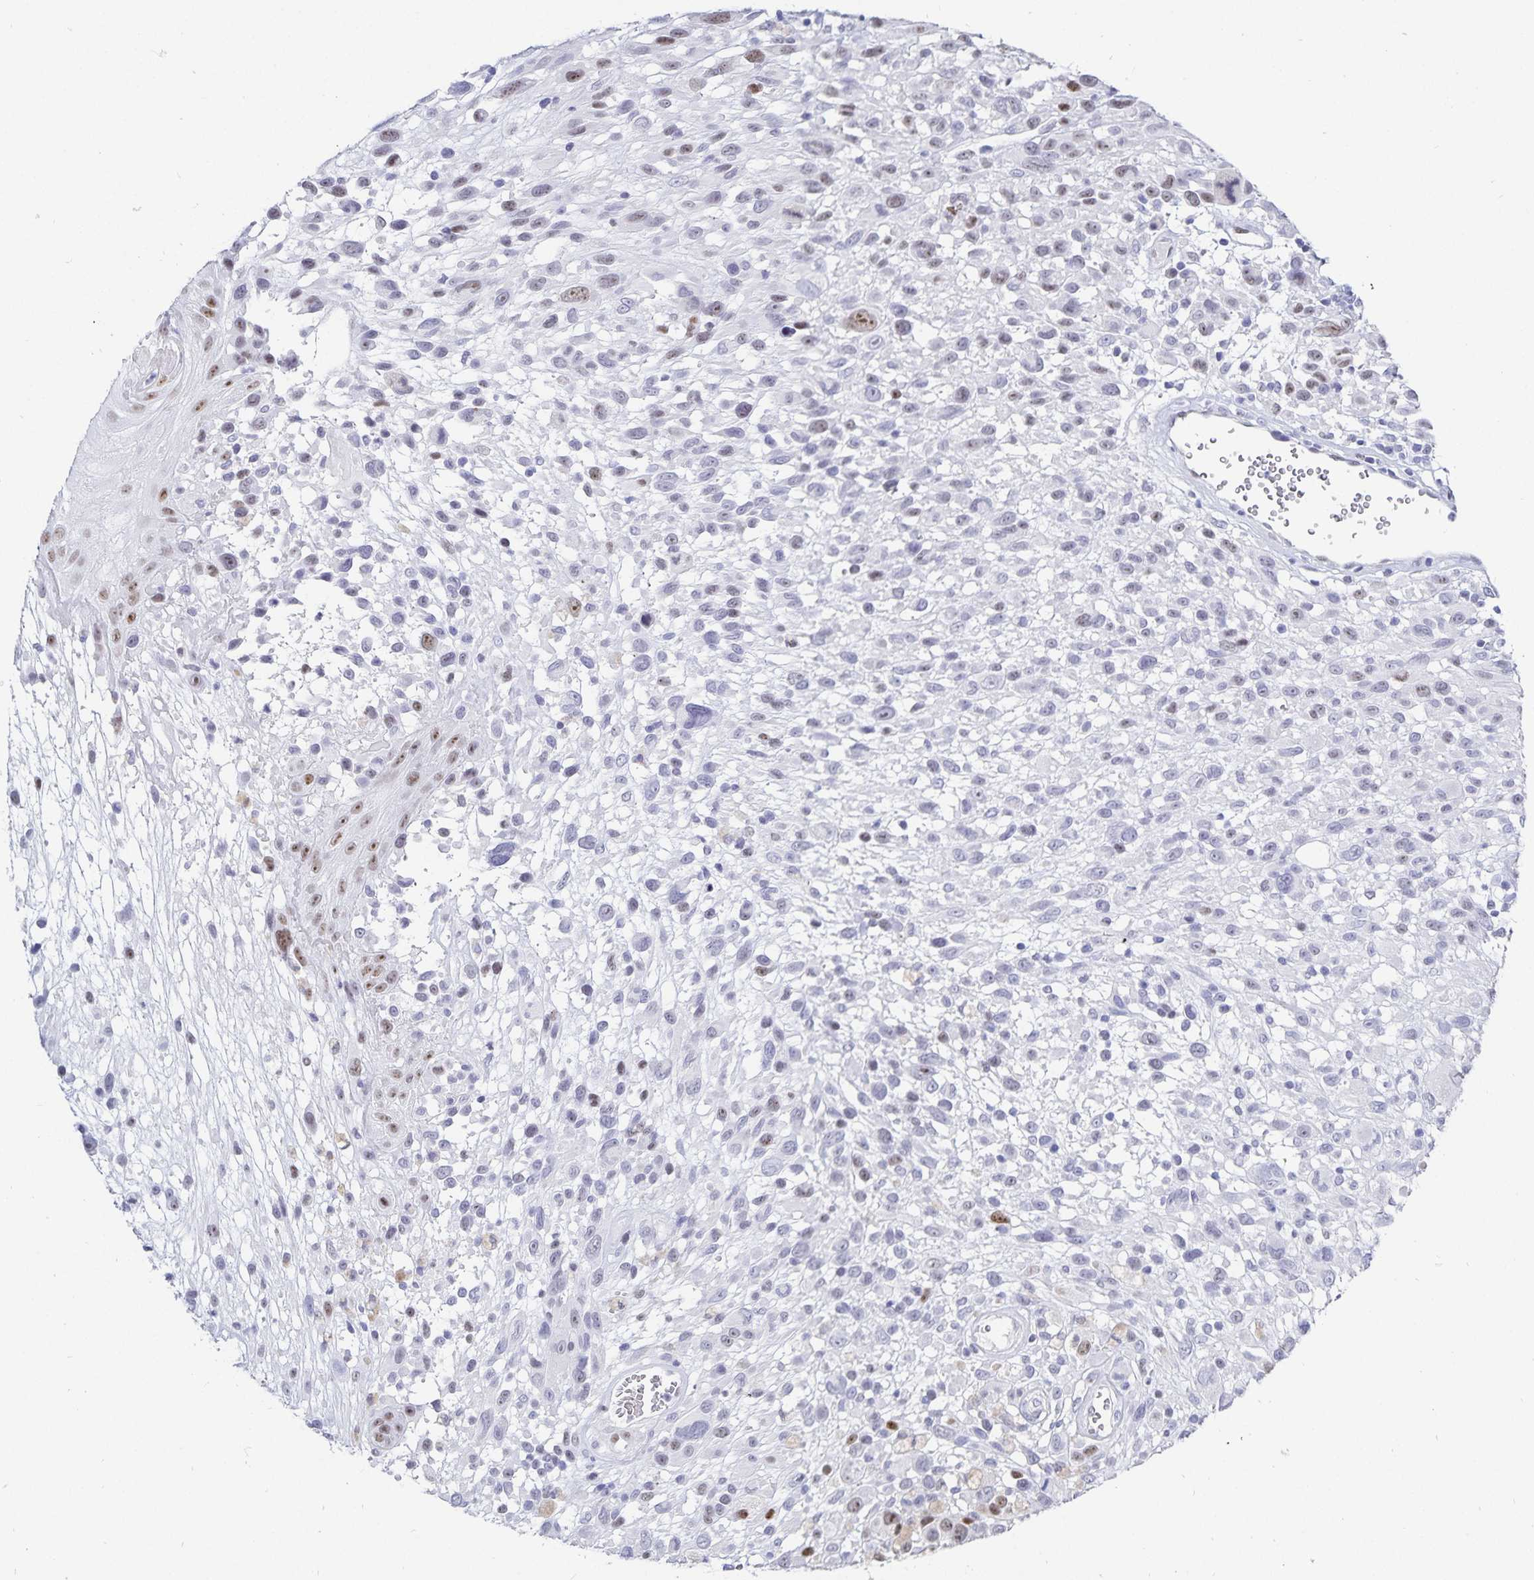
{"staining": {"intensity": "moderate", "quantity": "<25%", "location": "nuclear"}, "tissue": "melanoma", "cell_type": "Tumor cells", "image_type": "cancer", "snomed": [{"axis": "morphology", "description": "Malignant melanoma, NOS"}, {"axis": "topography", "description": "Skin"}], "caption": "A brown stain labels moderate nuclear positivity of a protein in malignant melanoma tumor cells.", "gene": "HMGB3", "patient": {"sex": "male", "age": 68}}